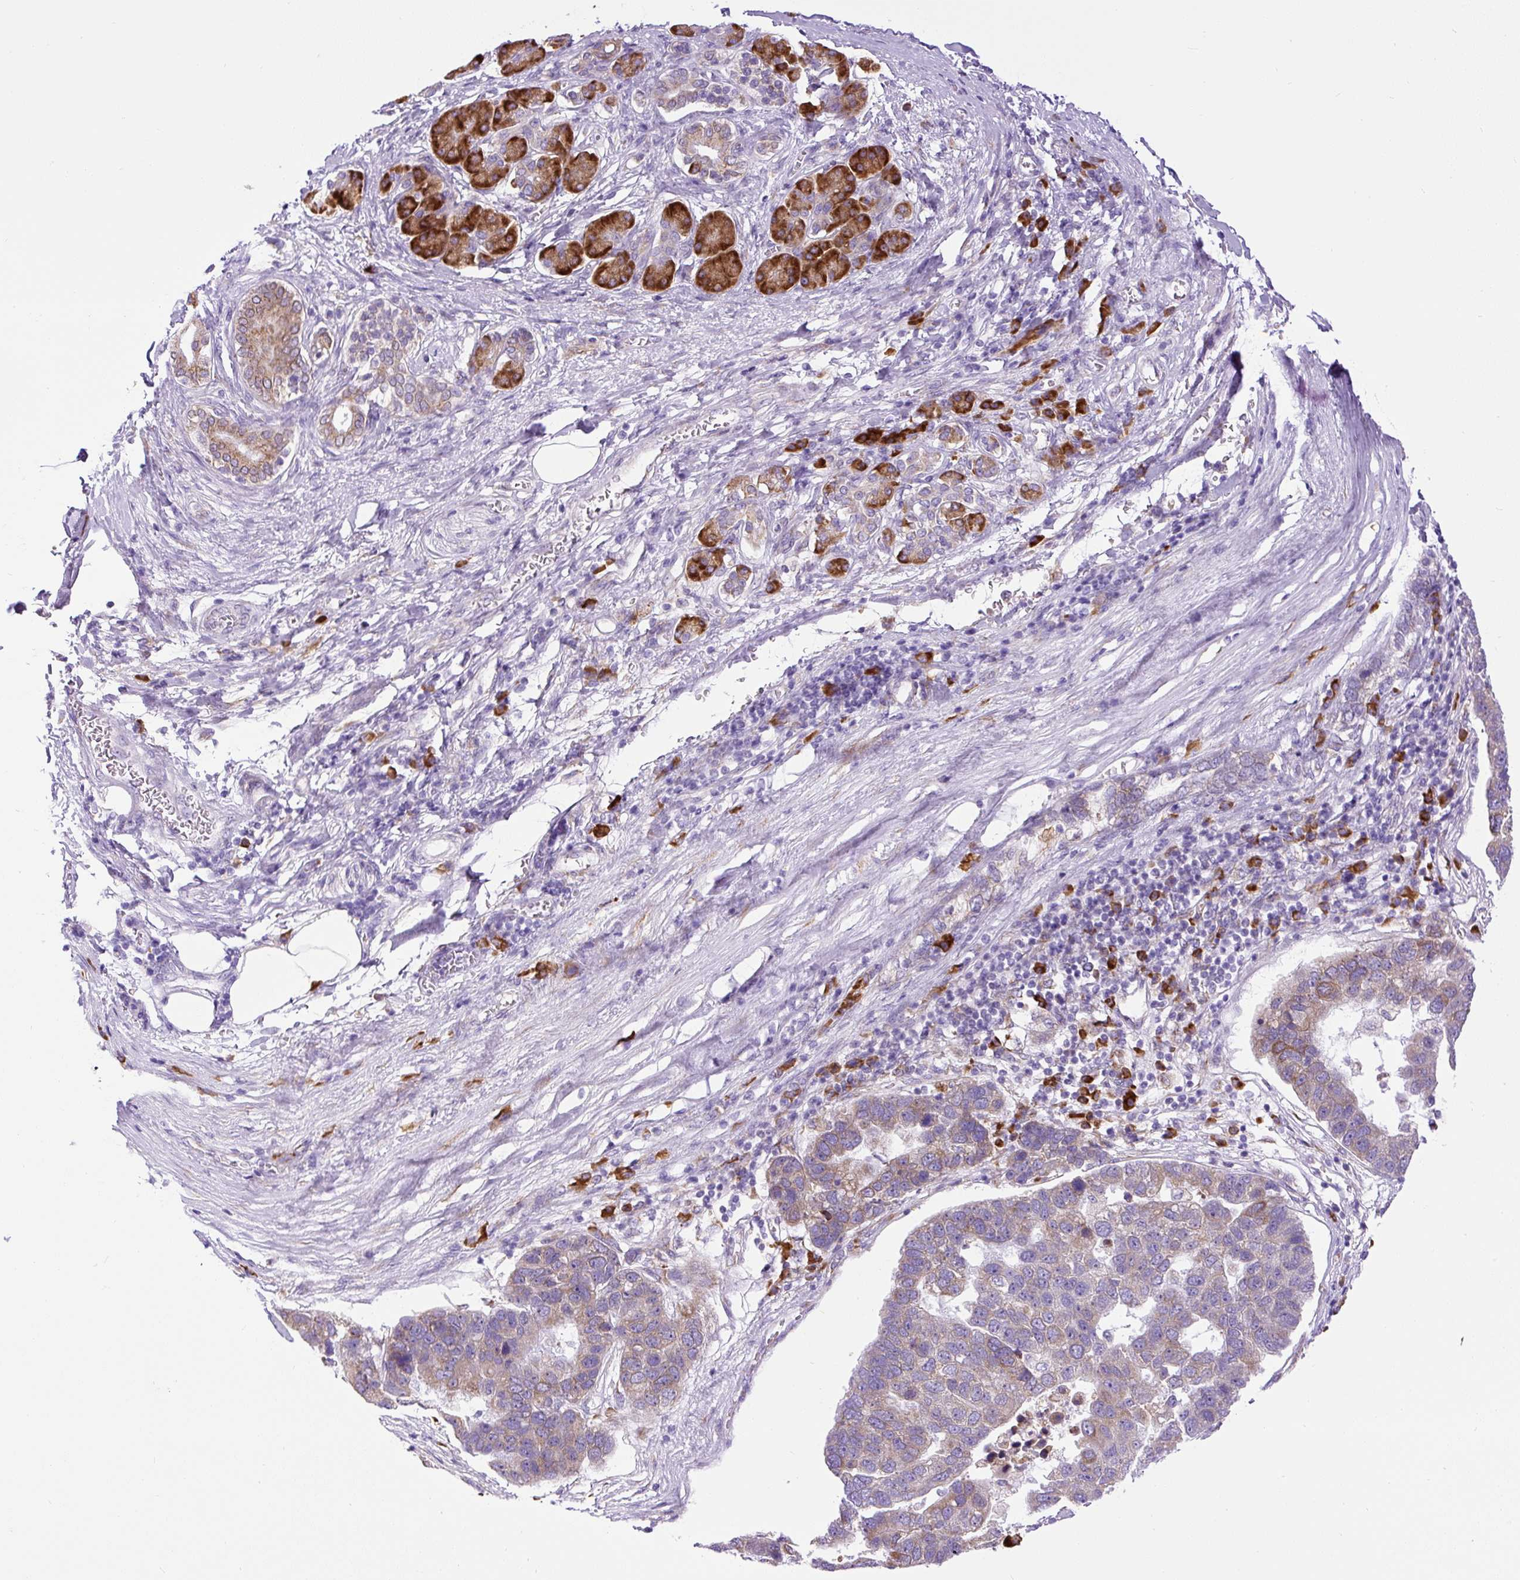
{"staining": {"intensity": "moderate", "quantity": "25%-75%", "location": "cytoplasmic/membranous"}, "tissue": "pancreatic cancer", "cell_type": "Tumor cells", "image_type": "cancer", "snomed": [{"axis": "morphology", "description": "Adenocarcinoma, NOS"}, {"axis": "topography", "description": "Pancreas"}], "caption": "Immunohistochemistry (IHC) (DAB (3,3'-diaminobenzidine)) staining of human pancreatic adenocarcinoma displays moderate cytoplasmic/membranous protein positivity in approximately 25%-75% of tumor cells. The protein is shown in brown color, while the nuclei are stained blue.", "gene": "DDOST", "patient": {"sex": "female", "age": 61}}